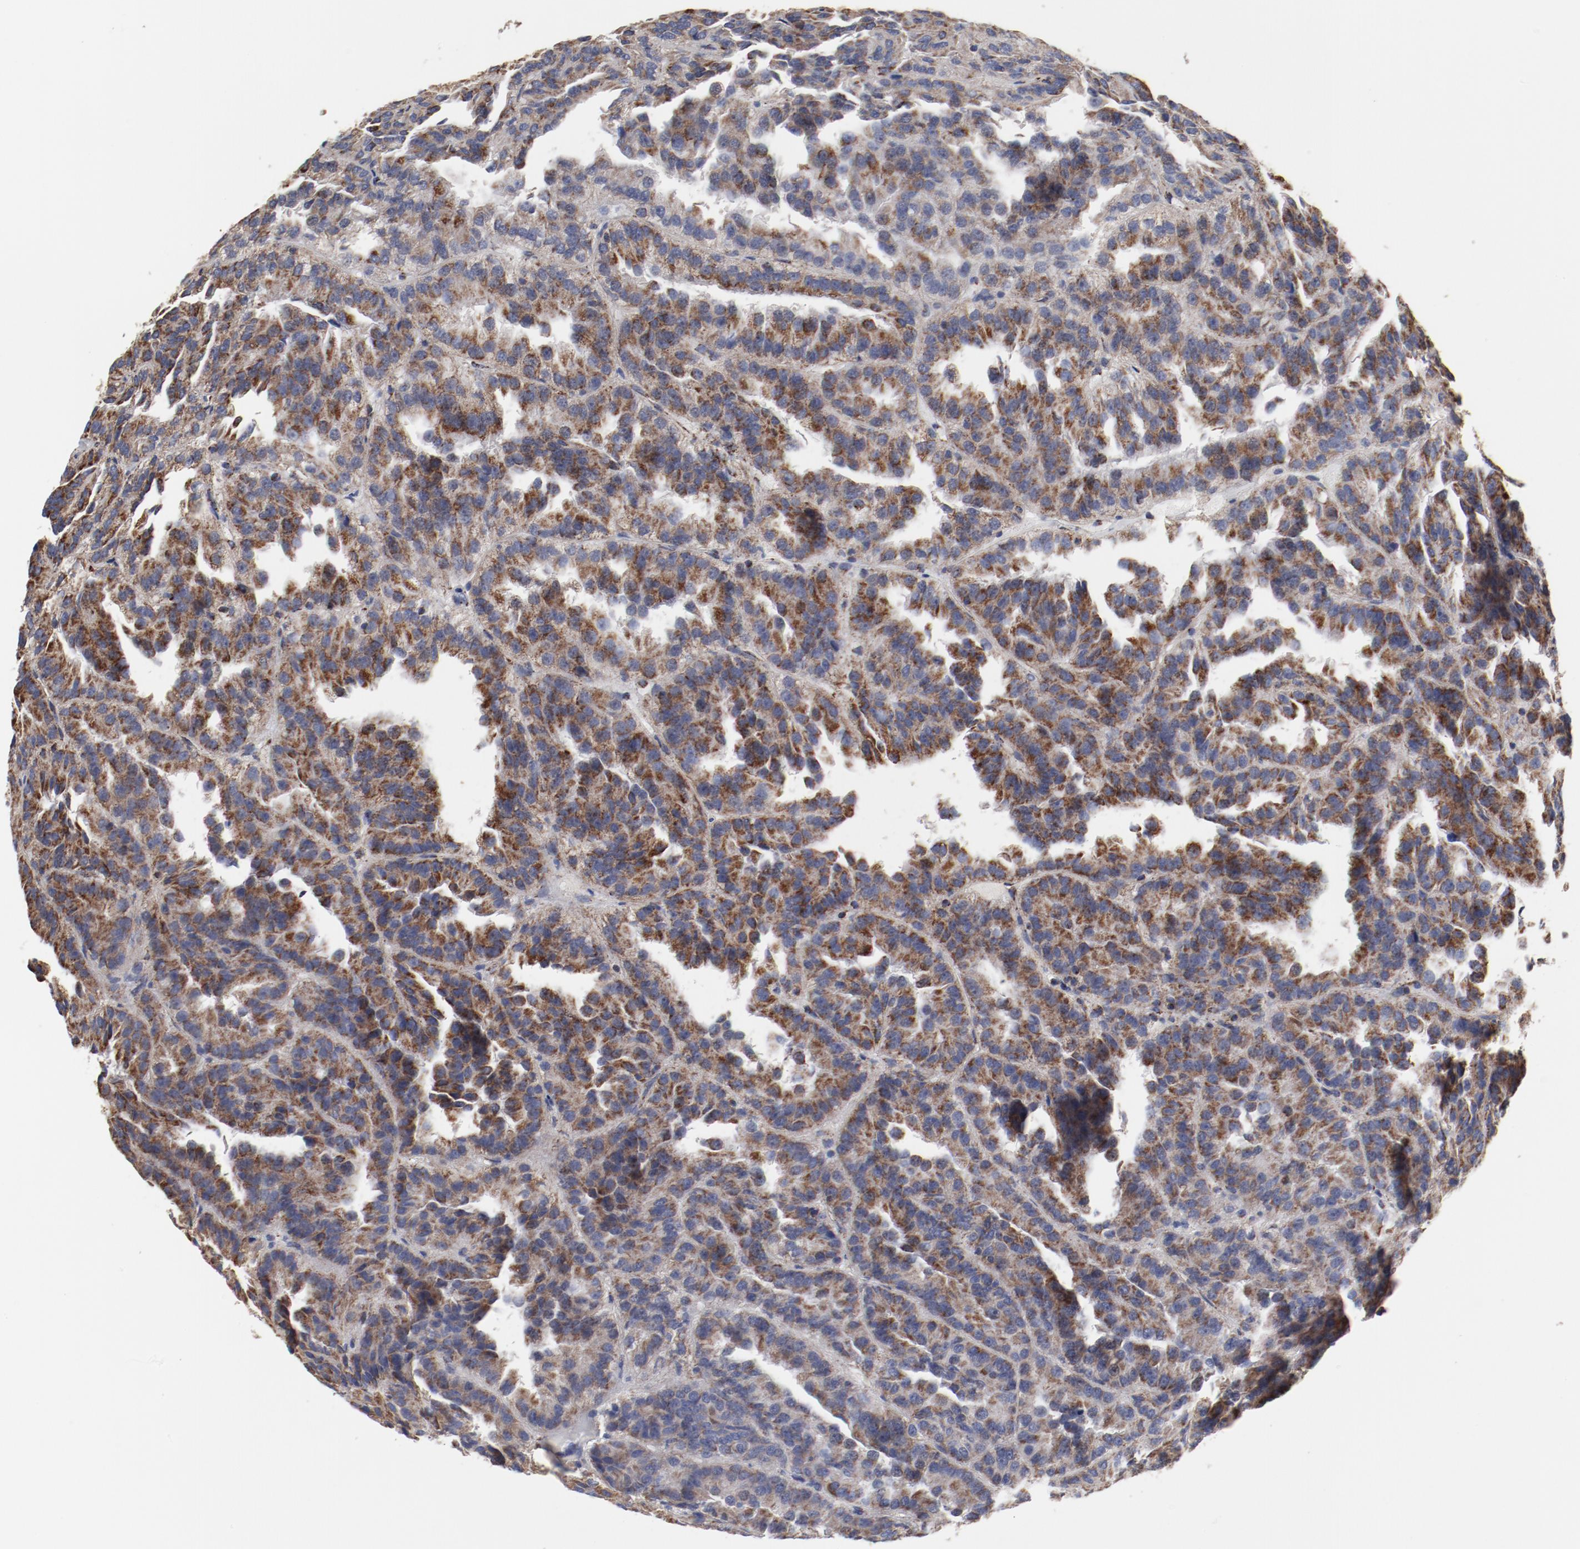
{"staining": {"intensity": "strong", "quantity": ">75%", "location": "cytoplasmic/membranous"}, "tissue": "renal cancer", "cell_type": "Tumor cells", "image_type": "cancer", "snomed": [{"axis": "morphology", "description": "Adenocarcinoma, NOS"}, {"axis": "topography", "description": "Kidney"}], "caption": "Tumor cells show high levels of strong cytoplasmic/membranous staining in about >75% of cells in human renal cancer (adenocarcinoma).", "gene": "NDUFV2", "patient": {"sex": "male", "age": 46}}